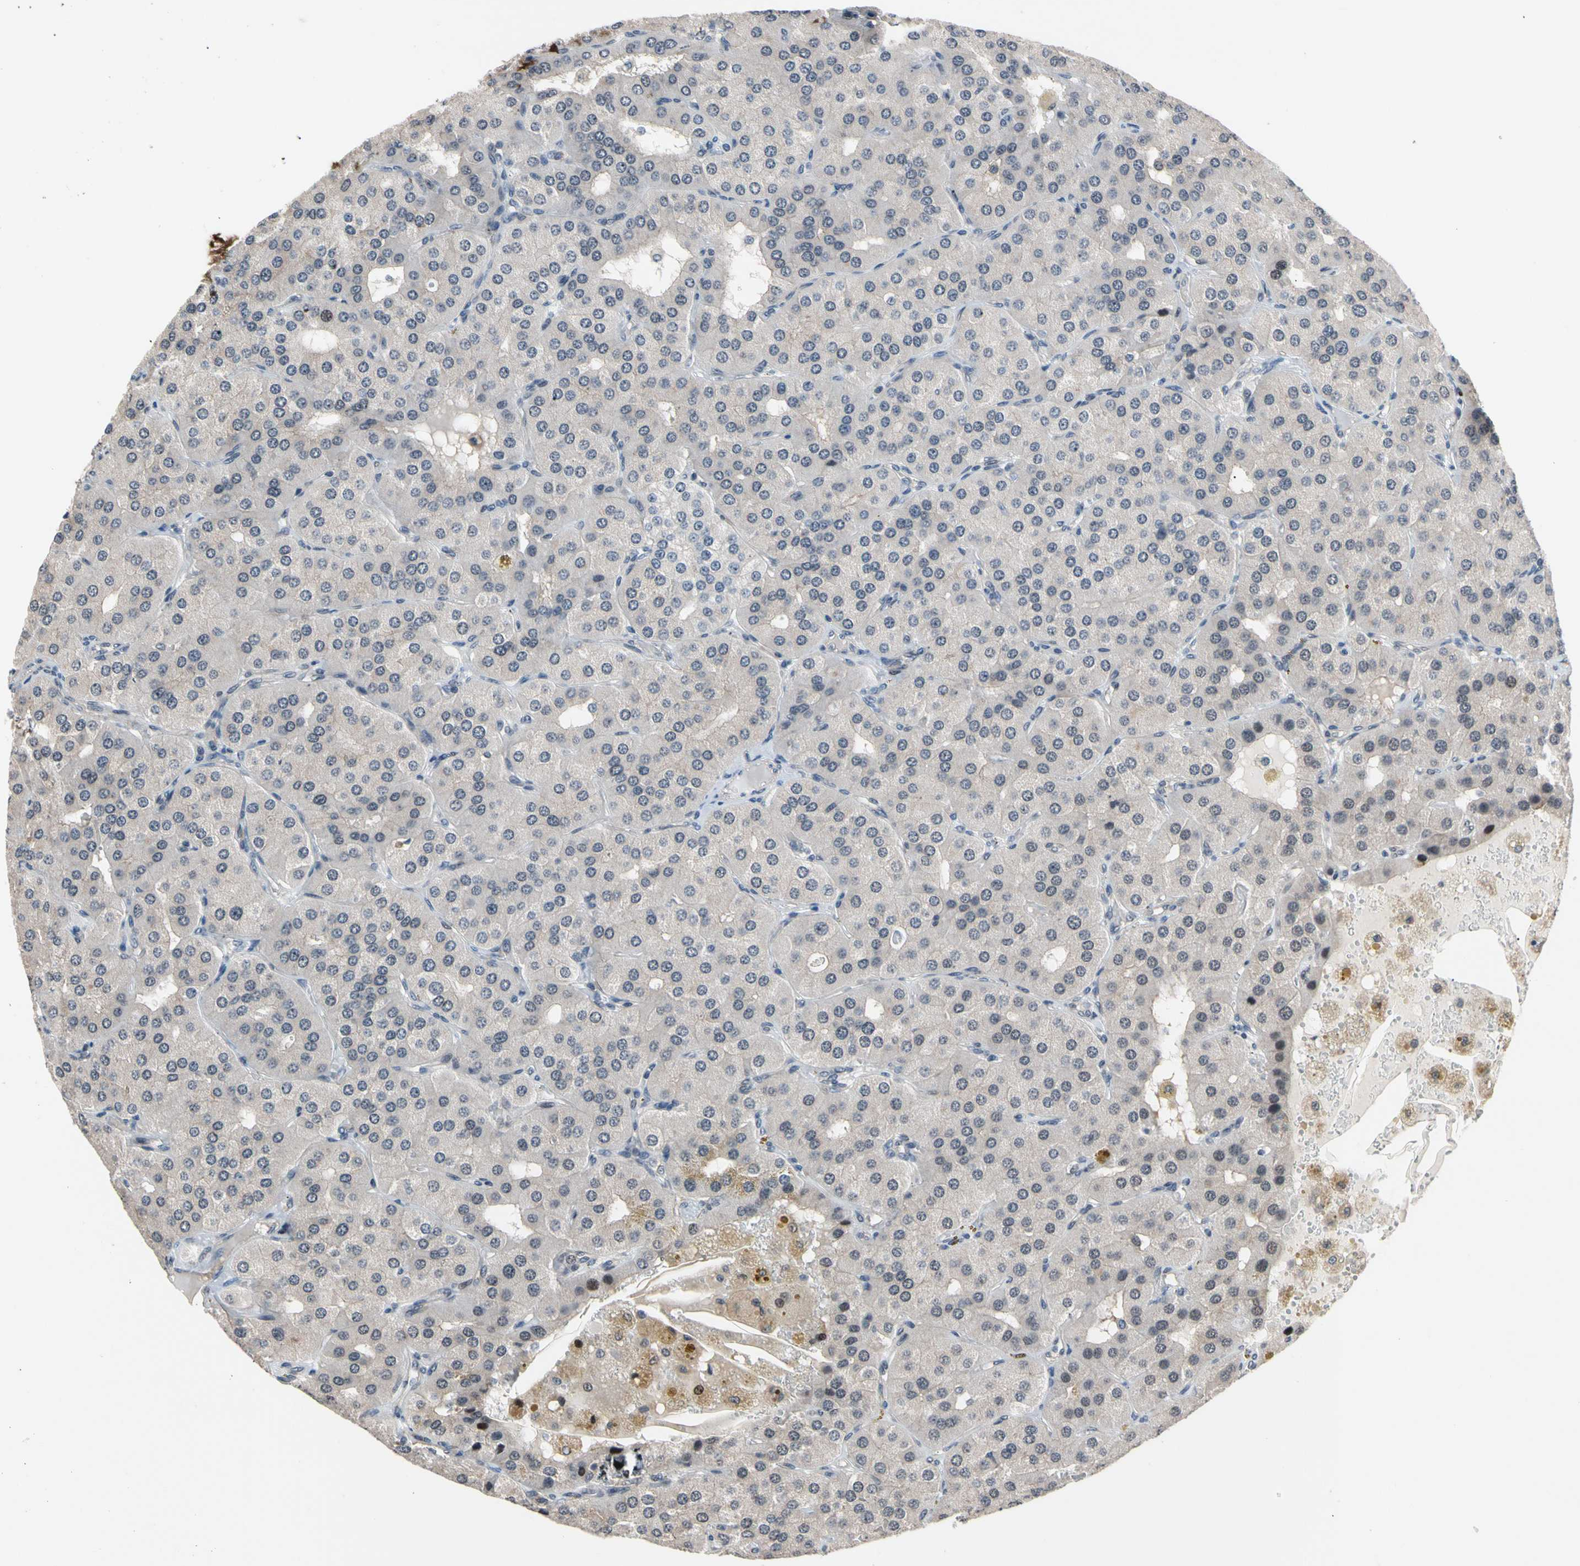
{"staining": {"intensity": "moderate", "quantity": "25%-75%", "location": "cytoplasmic/membranous"}, "tissue": "parathyroid gland", "cell_type": "Glandular cells", "image_type": "normal", "snomed": [{"axis": "morphology", "description": "Normal tissue, NOS"}, {"axis": "morphology", "description": "Adenoma, NOS"}, {"axis": "topography", "description": "Parathyroid gland"}], "caption": "Immunohistochemical staining of normal human parathyroid gland shows medium levels of moderate cytoplasmic/membranous staining in approximately 25%-75% of glandular cells. The staining was performed using DAB (3,3'-diaminobenzidine) to visualize the protein expression in brown, while the nuclei were stained in blue with hematoxylin (Magnification: 20x).", "gene": "NGEF", "patient": {"sex": "female", "age": 86}}